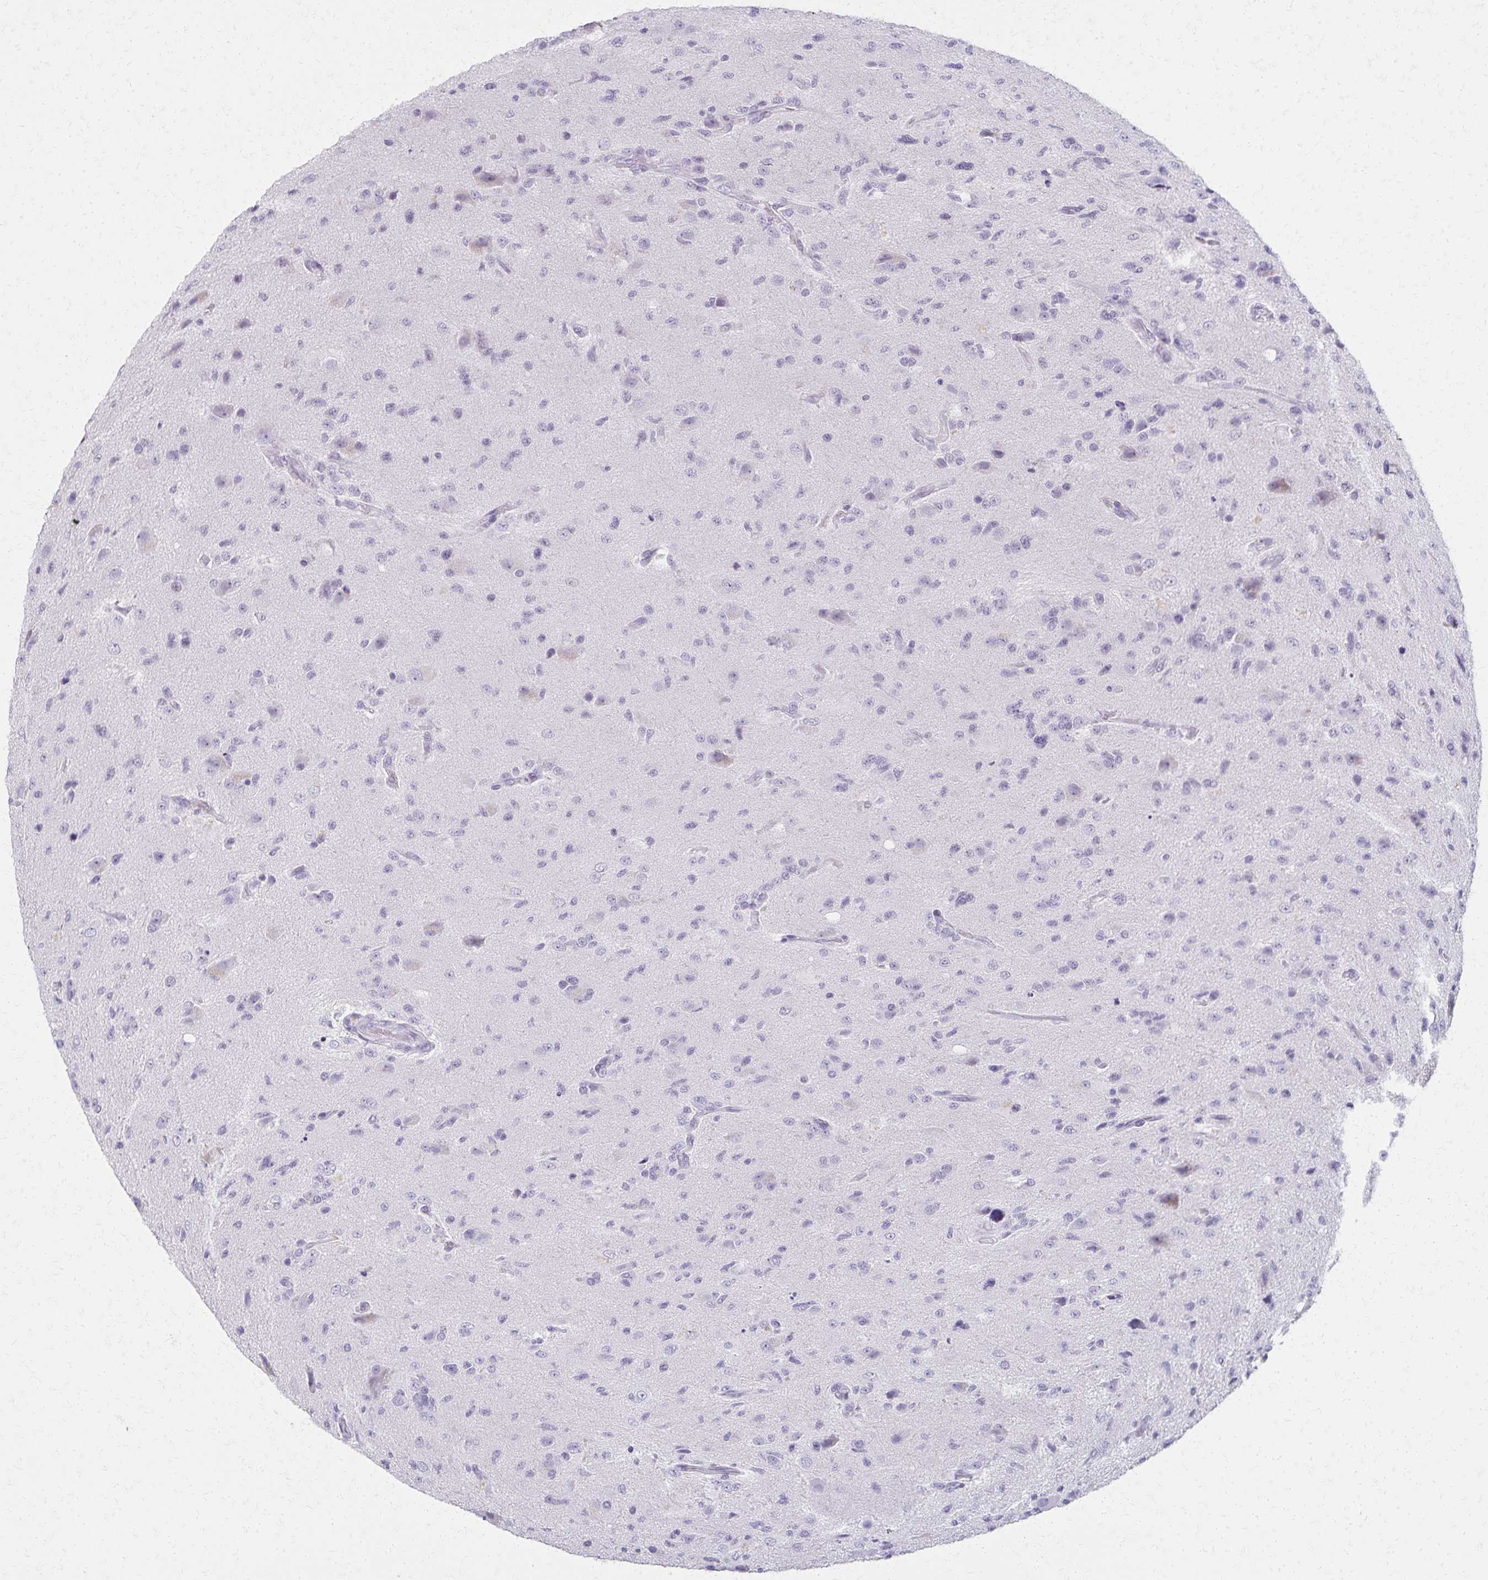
{"staining": {"intensity": "negative", "quantity": "none", "location": "none"}, "tissue": "glioma", "cell_type": "Tumor cells", "image_type": "cancer", "snomed": [{"axis": "morphology", "description": "Glioma, malignant, High grade"}, {"axis": "topography", "description": "Brain"}], "caption": "The micrograph demonstrates no significant staining in tumor cells of malignant glioma (high-grade).", "gene": "MORC4", "patient": {"sex": "male", "age": 68}}